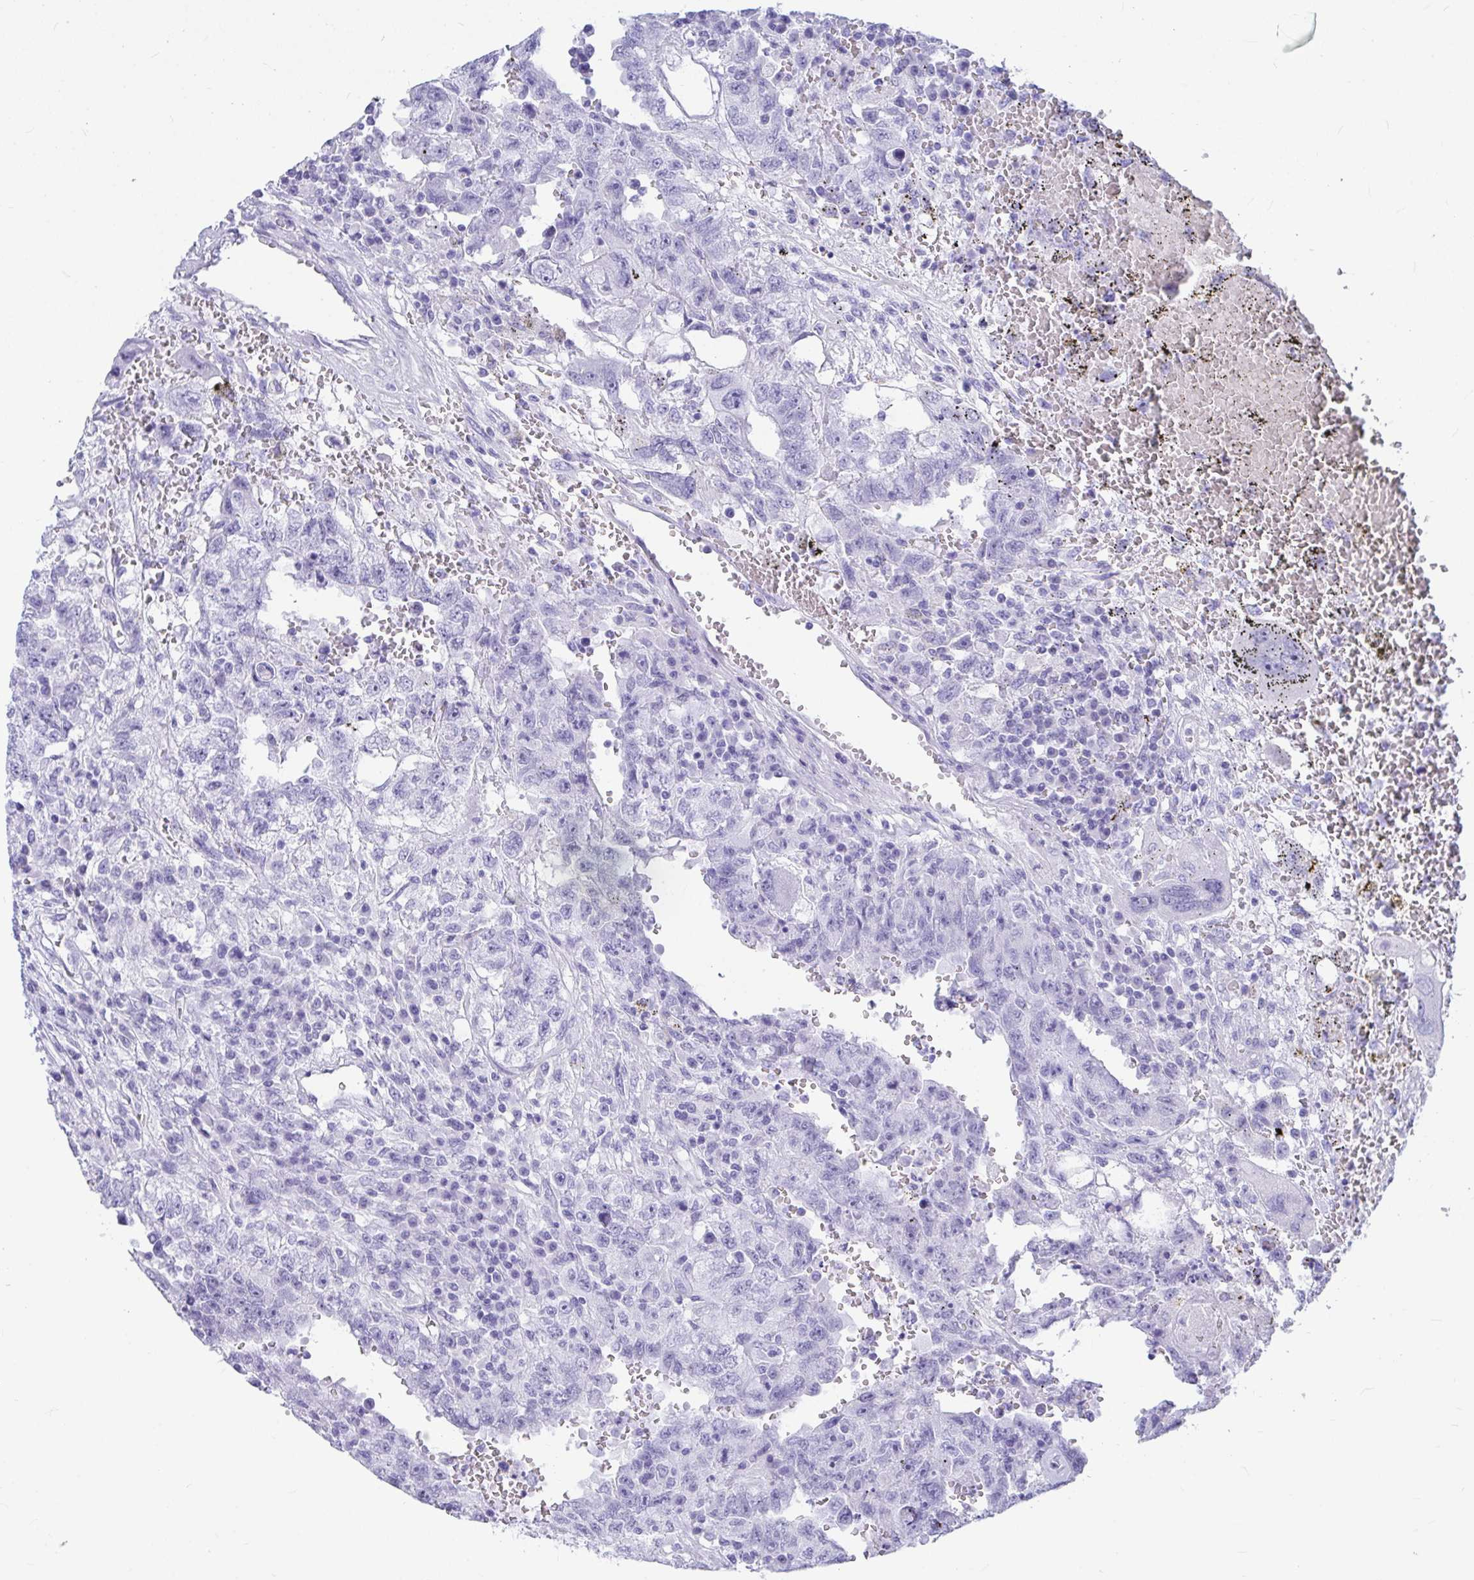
{"staining": {"intensity": "negative", "quantity": "none", "location": "none"}, "tissue": "testis cancer", "cell_type": "Tumor cells", "image_type": "cancer", "snomed": [{"axis": "morphology", "description": "Carcinoma, Embryonal, NOS"}, {"axis": "topography", "description": "Testis"}], "caption": "This is an IHC micrograph of testis cancer. There is no positivity in tumor cells.", "gene": "OR5J2", "patient": {"sex": "male", "age": 26}}